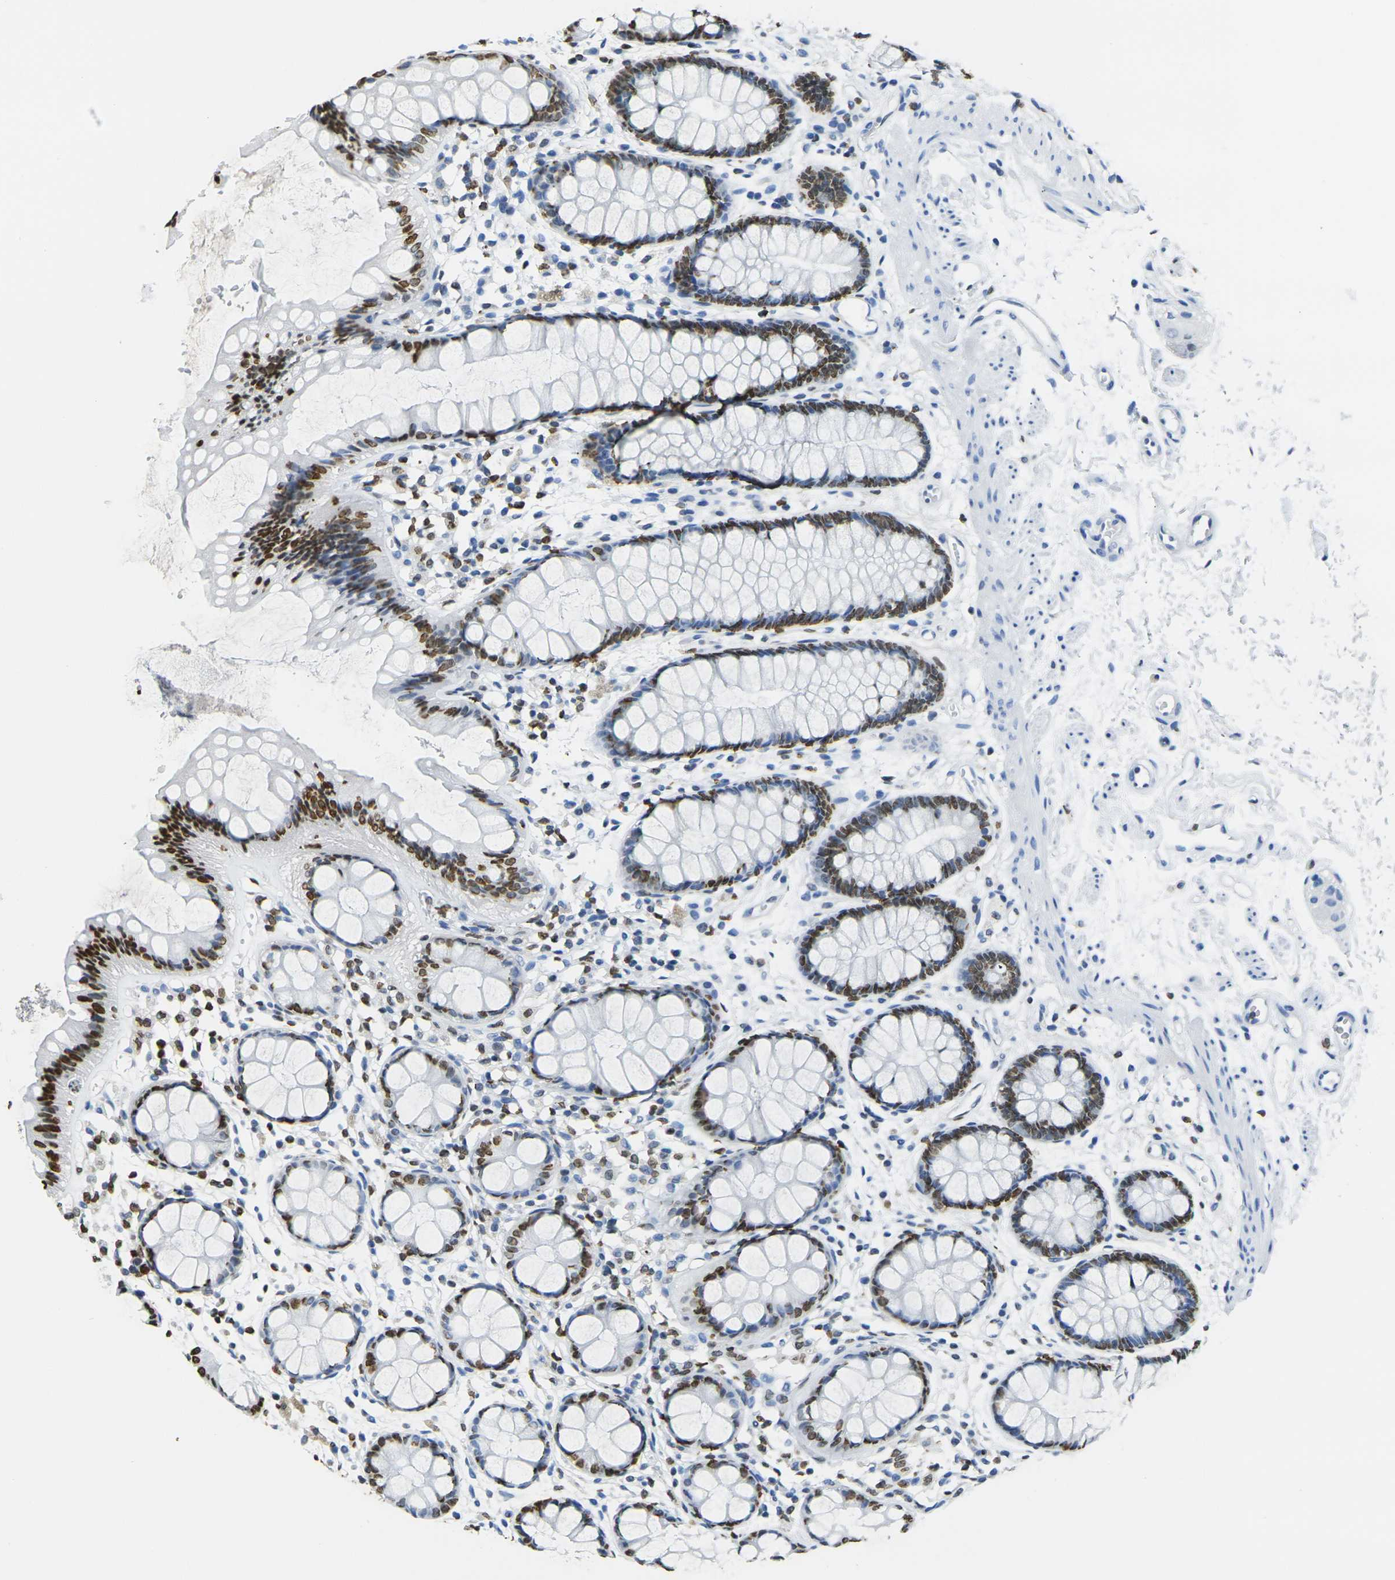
{"staining": {"intensity": "strong", "quantity": "25%-75%", "location": "nuclear"}, "tissue": "rectum", "cell_type": "Glandular cells", "image_type": "normal", "snomed": [{"axis": "morphology", "description": "Normal tissue, NOS"}, {"axis": "topography", "description": "Rectum"}], "caption": "This is an image of IHC staining of unremarkable rectum, which shows strong expression in the nuclear of glandular cells.", "gene": "DRAXIN", "patient": {"sex": "female", "age": 66}}